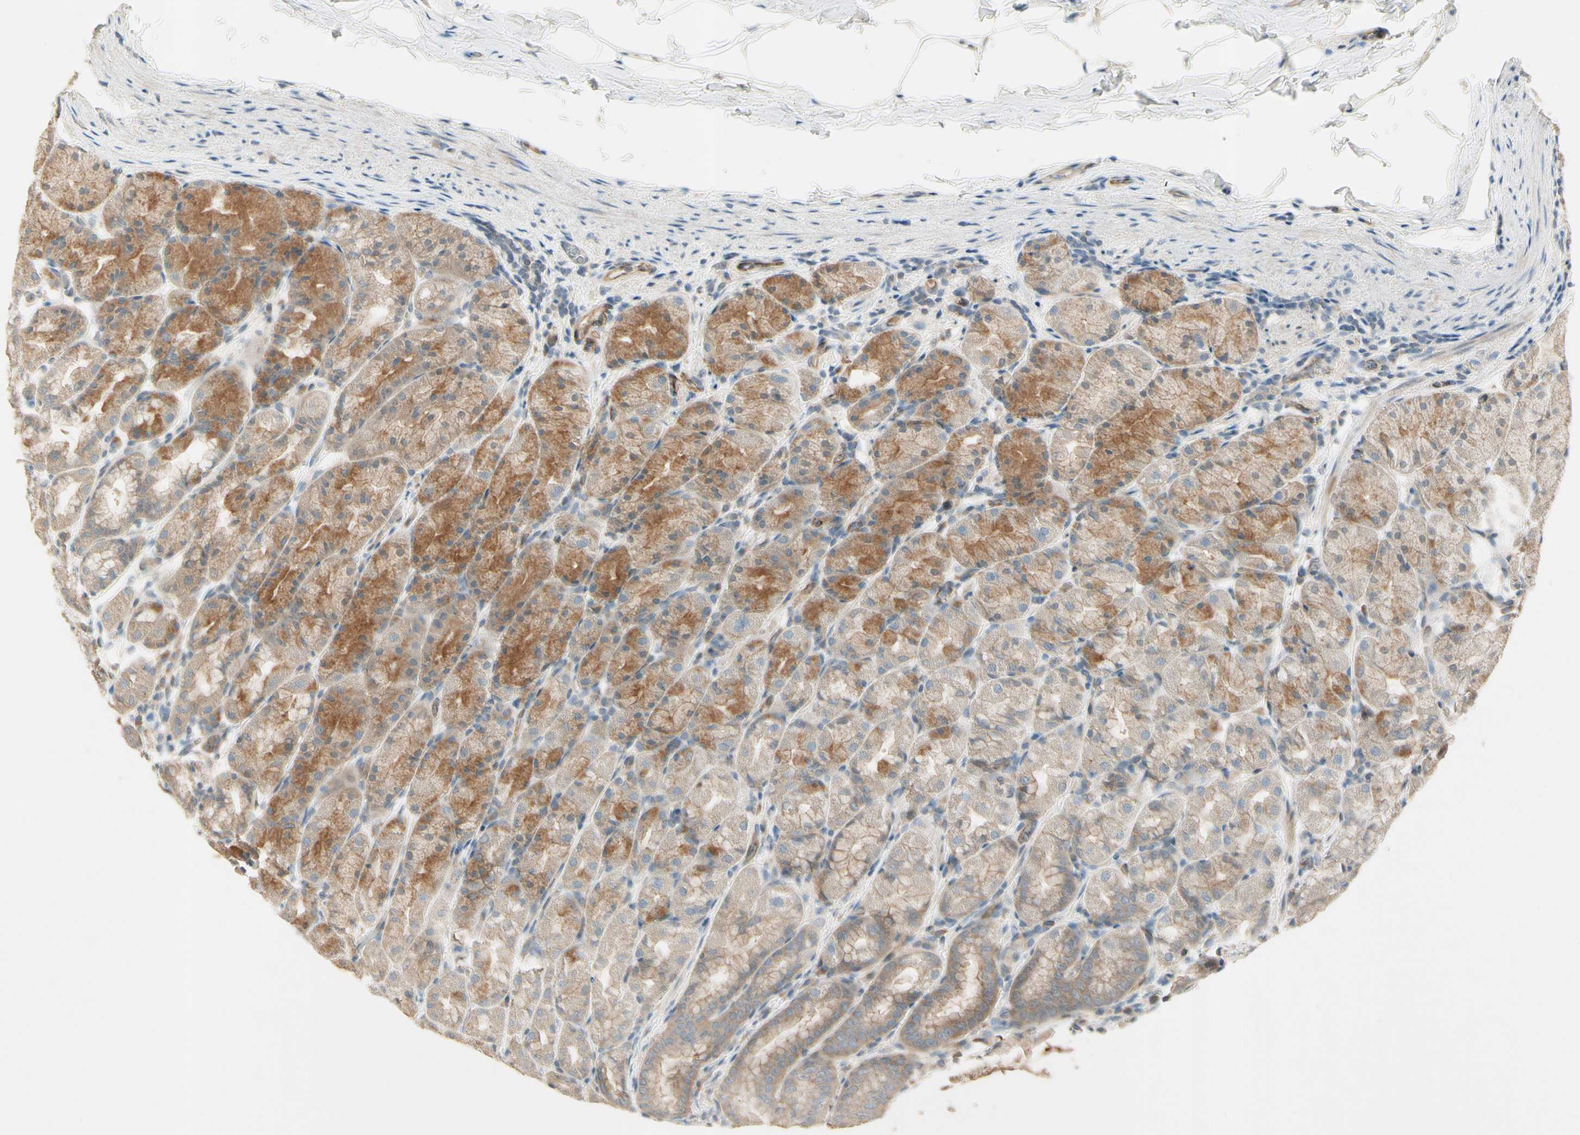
{"staining": {"intensity": "moderate", "quantity": ">75%", "location": "cytoplasmic/membranous"}, "tissue": "stomach", "cell_type": "Glandular cells", "image_type": "normal", "snomed": [{"axis": "morphology", "description": "Normal tissue, NOS"}, {"axis": "topography", "description": "Stomach, upper"}], "caption": "Protein analysis of unremarkable stomach shows moderate cytoplasmic/membranous expression in approximately >75% of glandular cells.", "gene": "PPP3CB", "patient": {"sex": "male", "age": 68}}